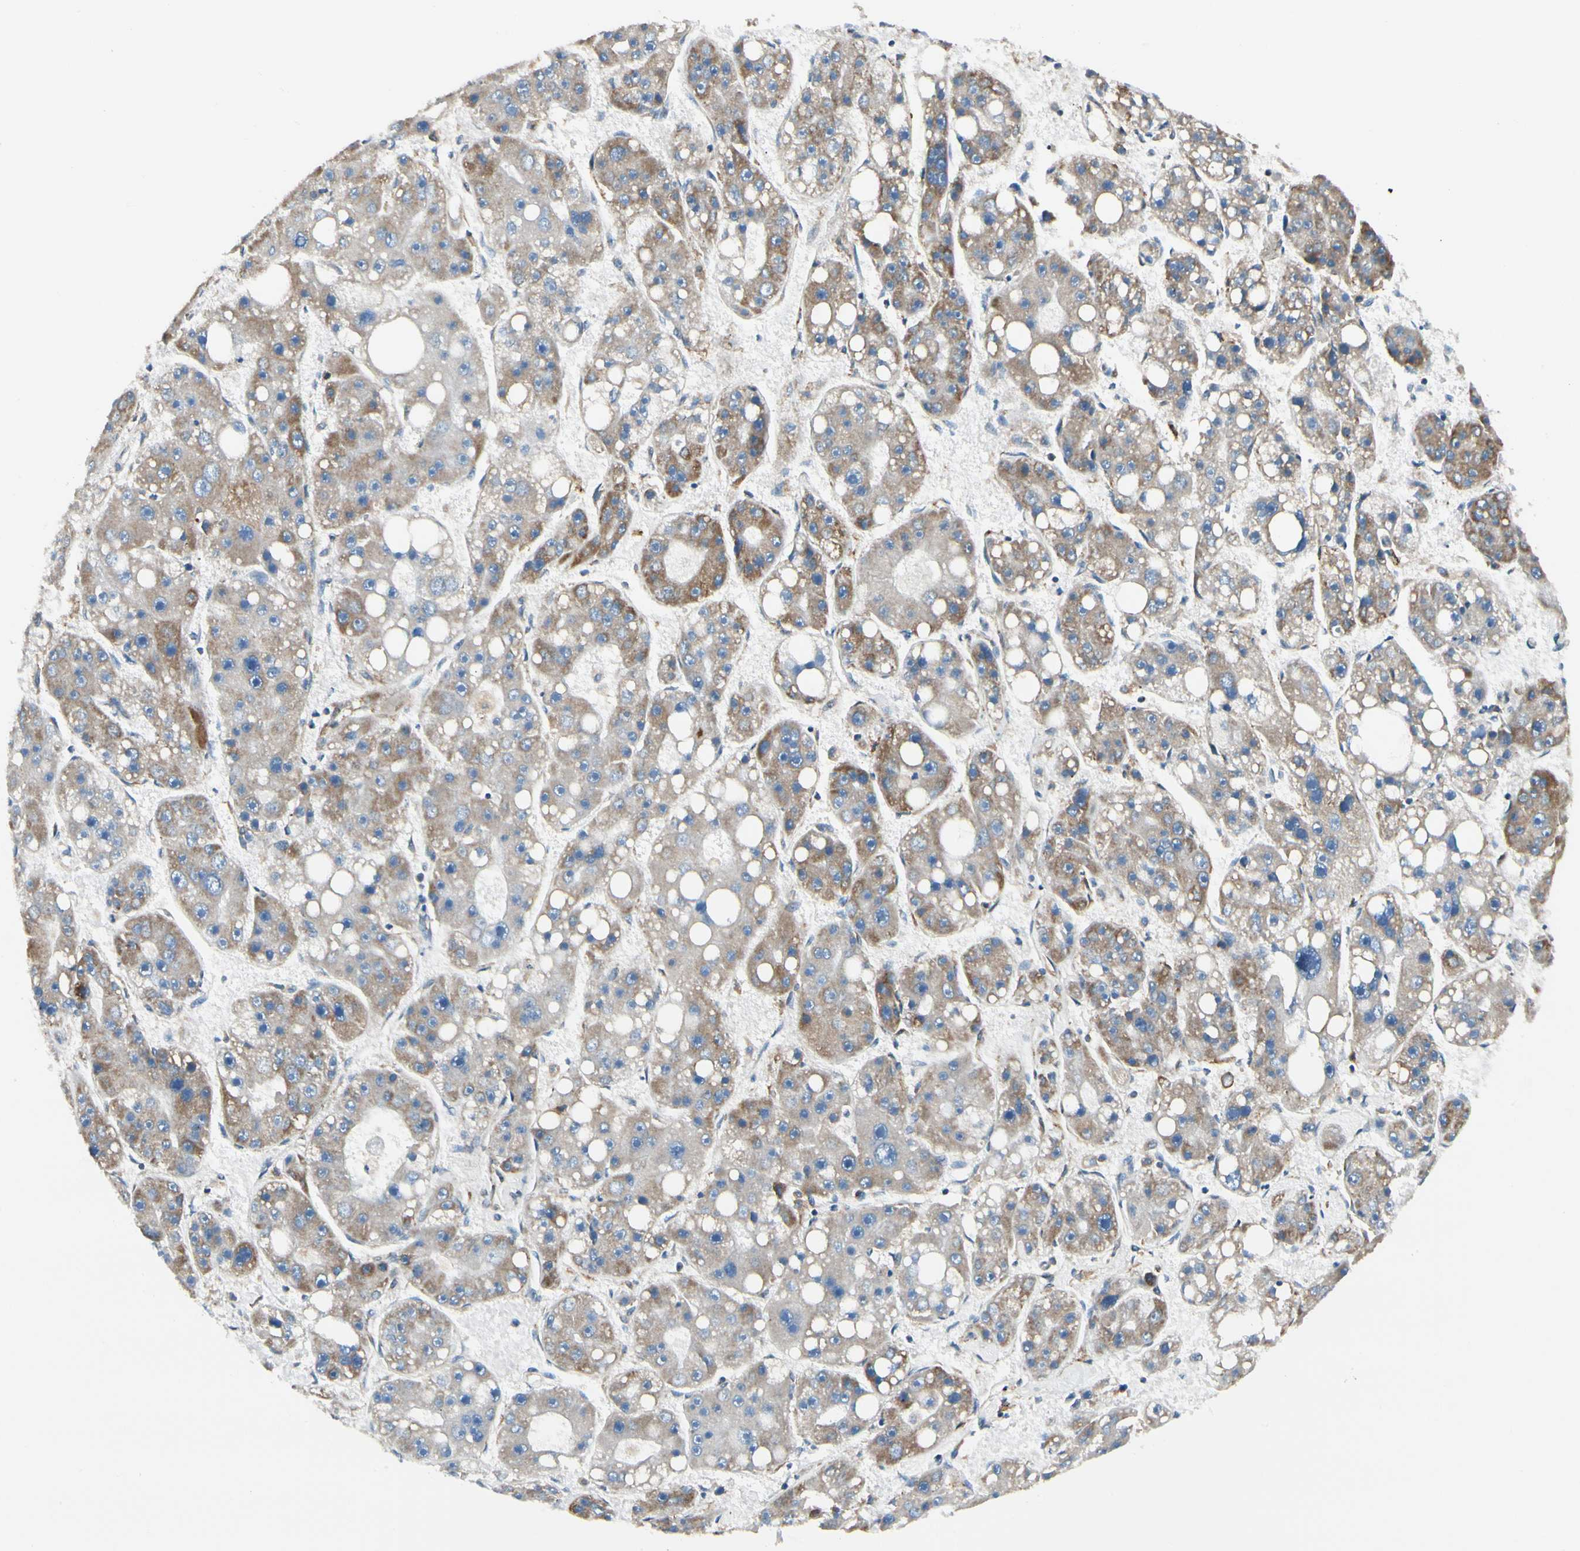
{"staining": {"intensity": "weak", "quantity": ">75%", "location": "cytoplasmic/membranous"}, "tissue": "liver cancer", "cell_type": "Tumor cells", "image_type": "cancer", "snomed": [{"axis": "morphology", "description": "Carcinoma, Hepatocellular, NOS"}, {"axis": "topography", "description": "Liver"}], "caption": "Liver cancer stained for a protein shows weak cytoplasmic/membranous positivity in tumor cells.", "gene": "MRPL9", "patient": {"sex": "female", "age": 61}}